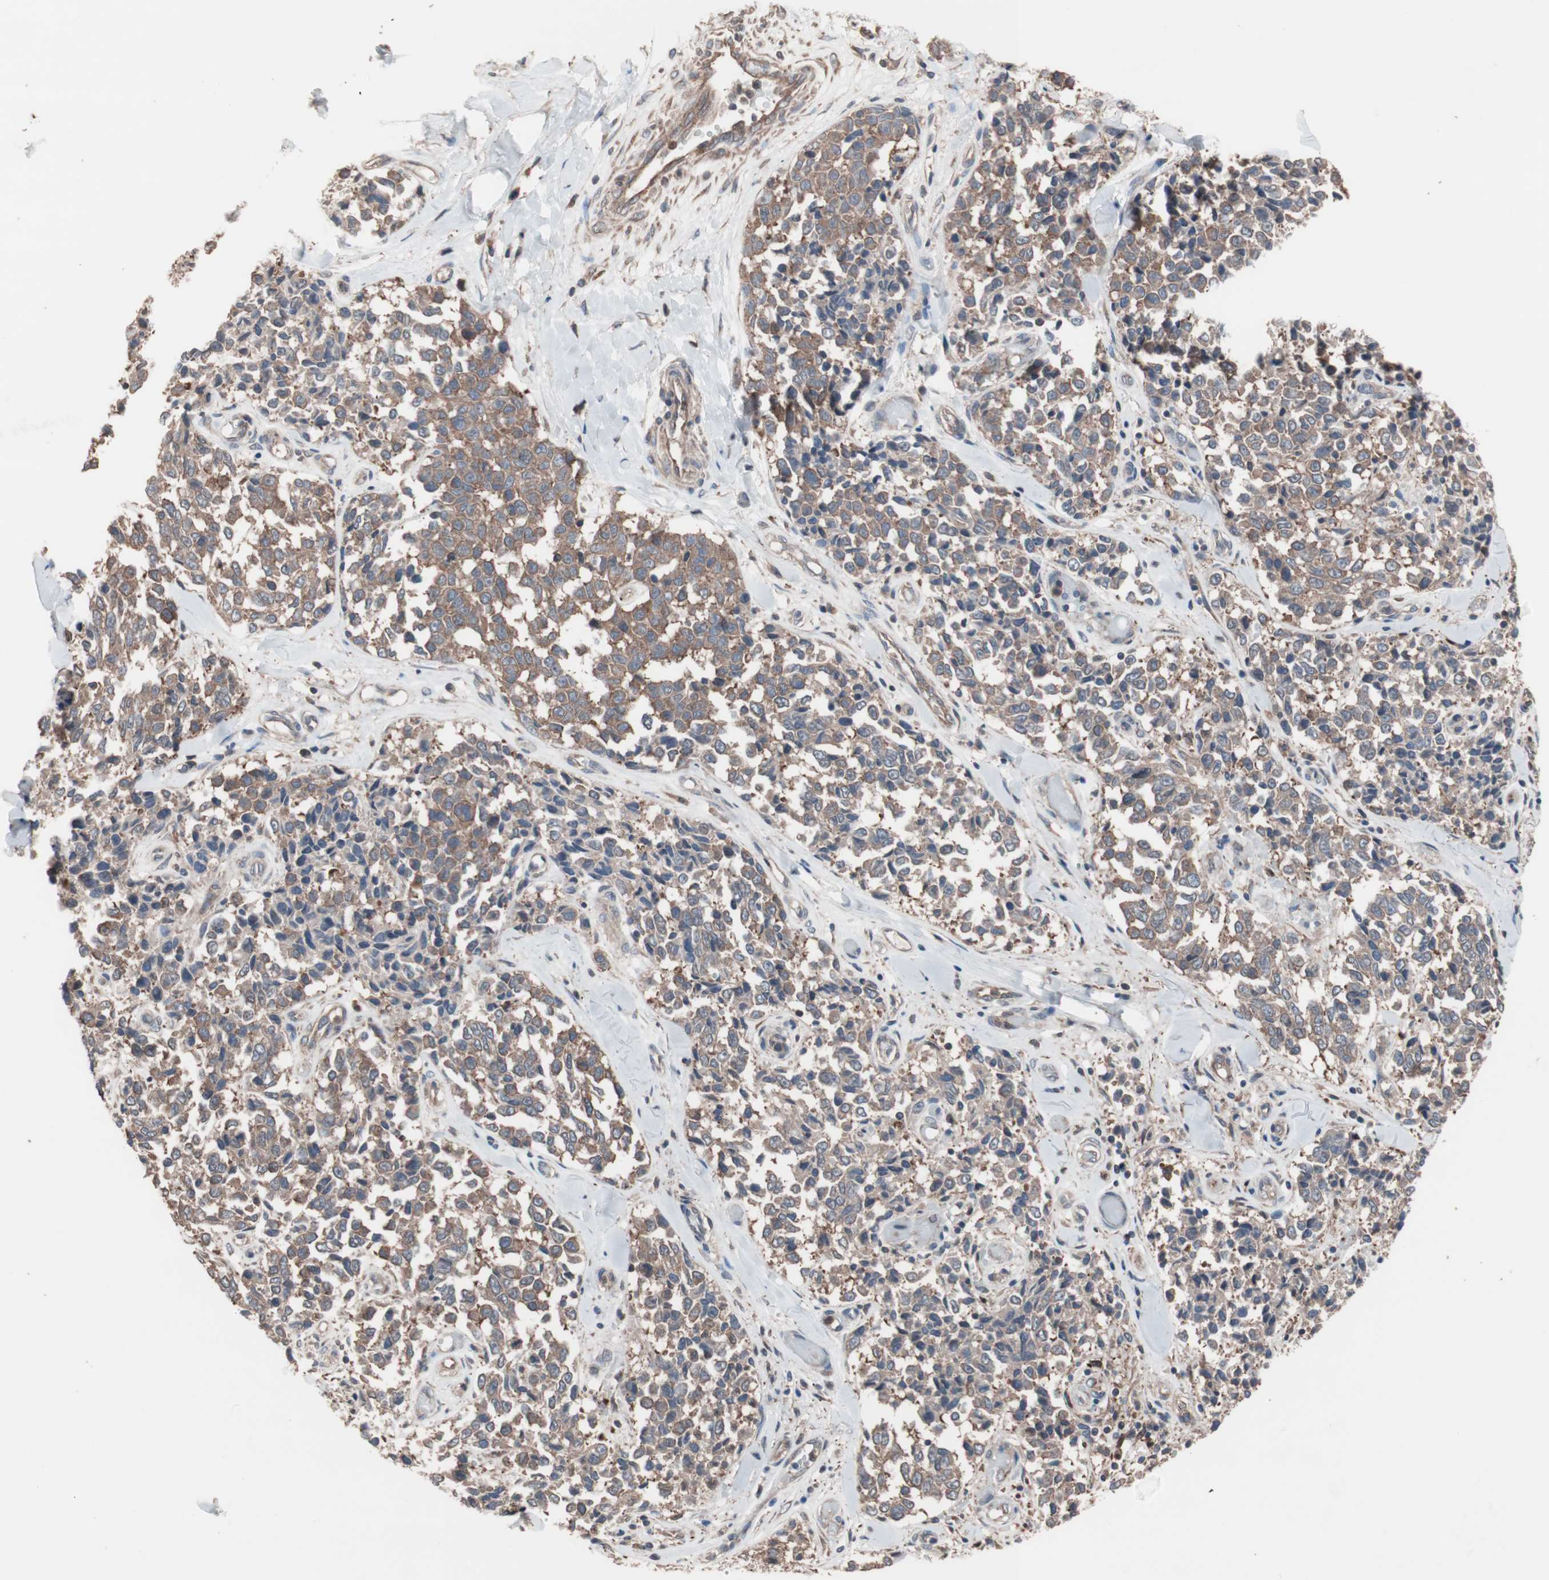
{"staining": {"intensity": "moderate", "quantity": ">75%", "location": "cytoplasmic/membranous"}, "tissue": "melanoma", "cell_type": "Tumor cells", "image_type": "cancer", "snomed": [{"axis": "morphology", "description": "Malignant melanoma, NOS"}, {"axis": "topography", "description": "Skin"}], "caption": "Immunohistochemical staining of human melanoma displays medium levels of moderate cytoplasmic/membranous protein positivity in about >75% of tumor cells.", "gene": "ATG7", "patient": {"sex": "female", "age": 64}}